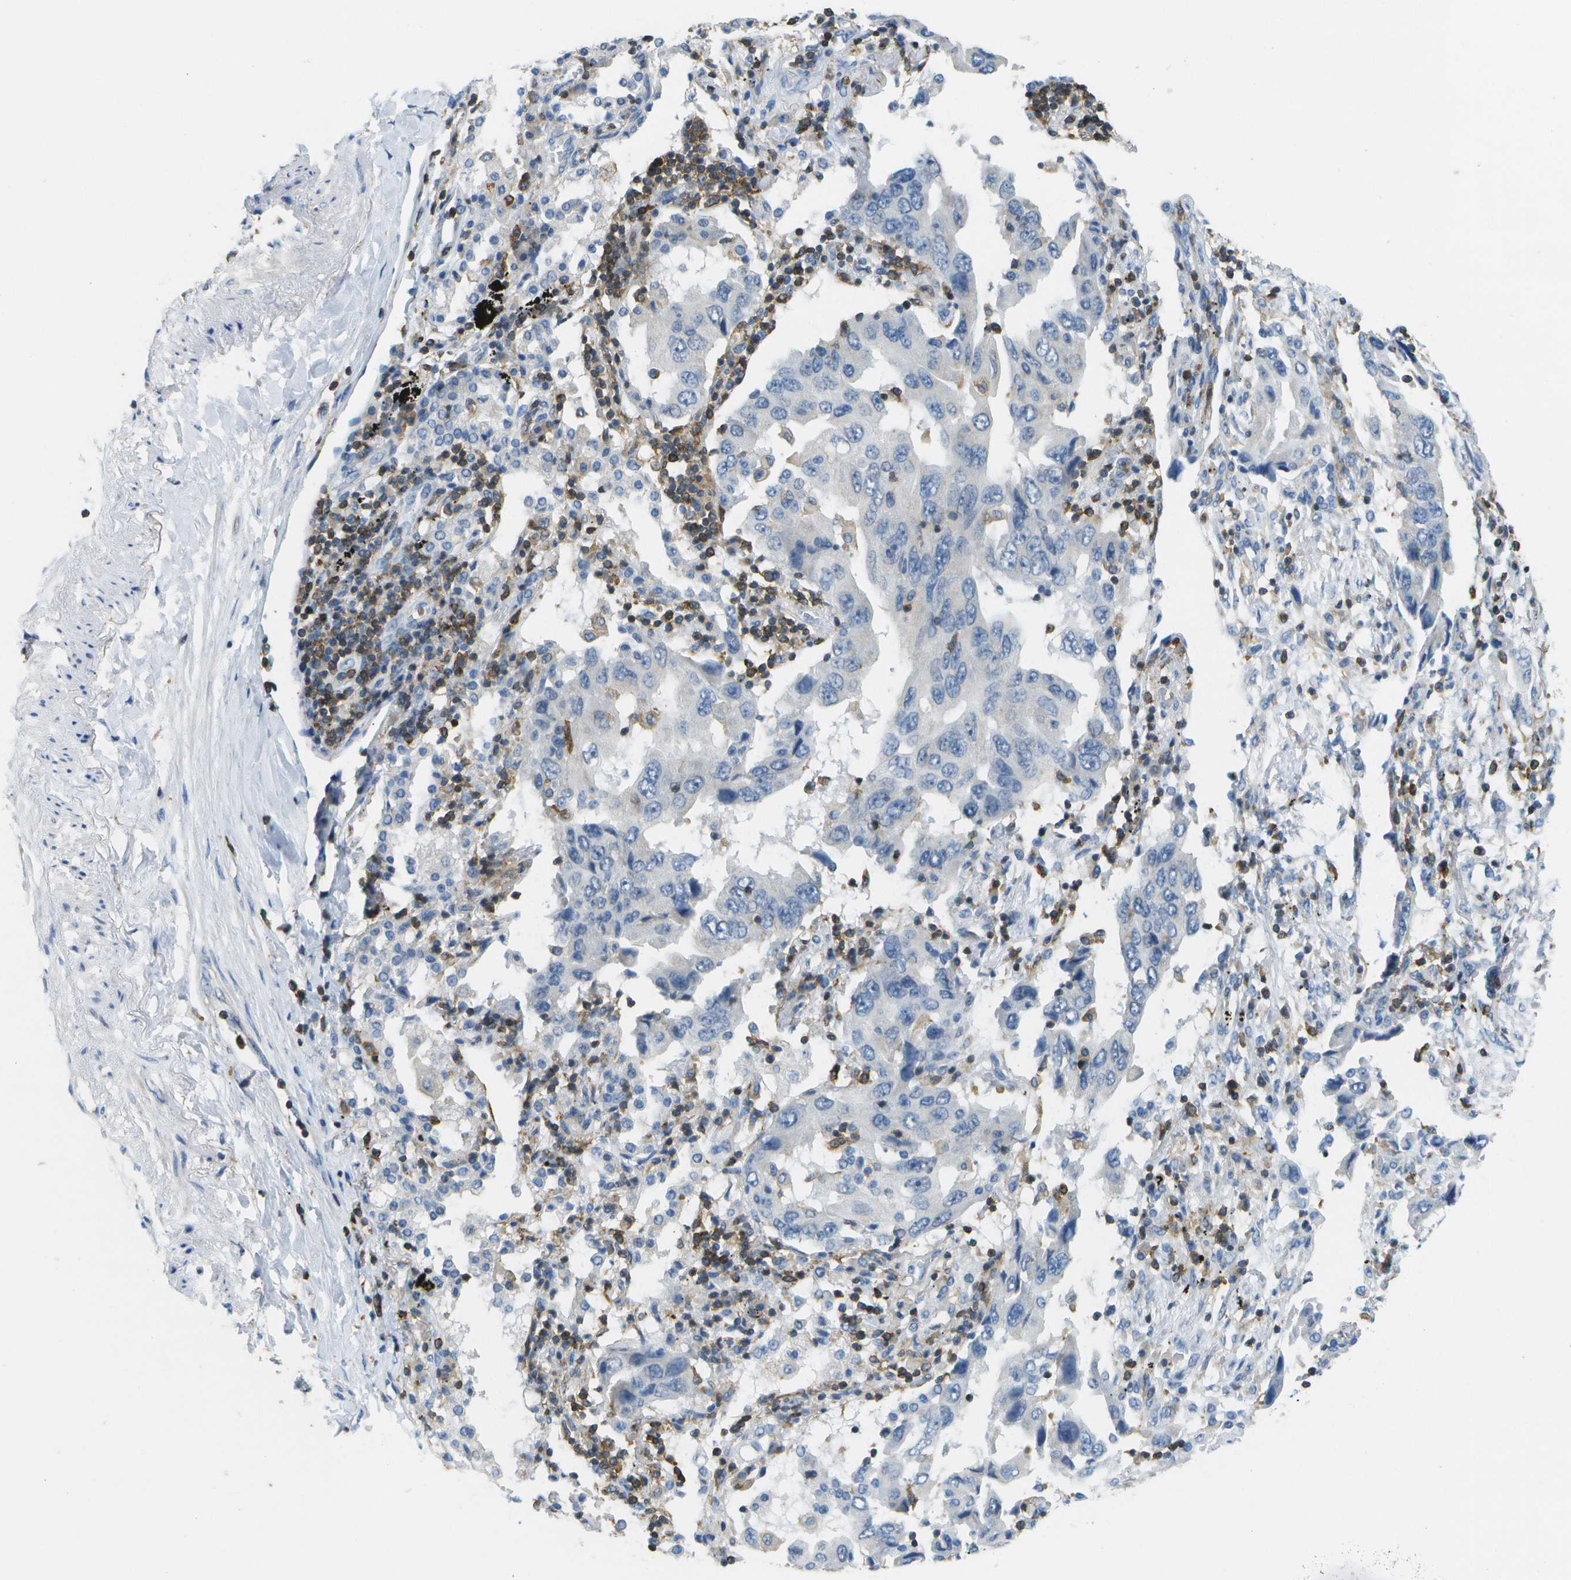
{"staining": {"intensity": "negative", "quantity": "none", "location": "none"}, "tissue": "lung cancer", "cell_type": "Tumor cells", "image_type": "cancer", "snomed": [{"axis": "morphology", "description": "Adenocarcinoma, NOS"}, {"axis": "topography", "description": "Lung"}], "caption": "An immunohistochemistry image of lung cancer (adenocarcinoma) is shown. There is no staining in tumor cells of lung cancer (adenocarcinoma).", "gene": "RCSD1", "patient": {"sex": "female", "age": 65}}